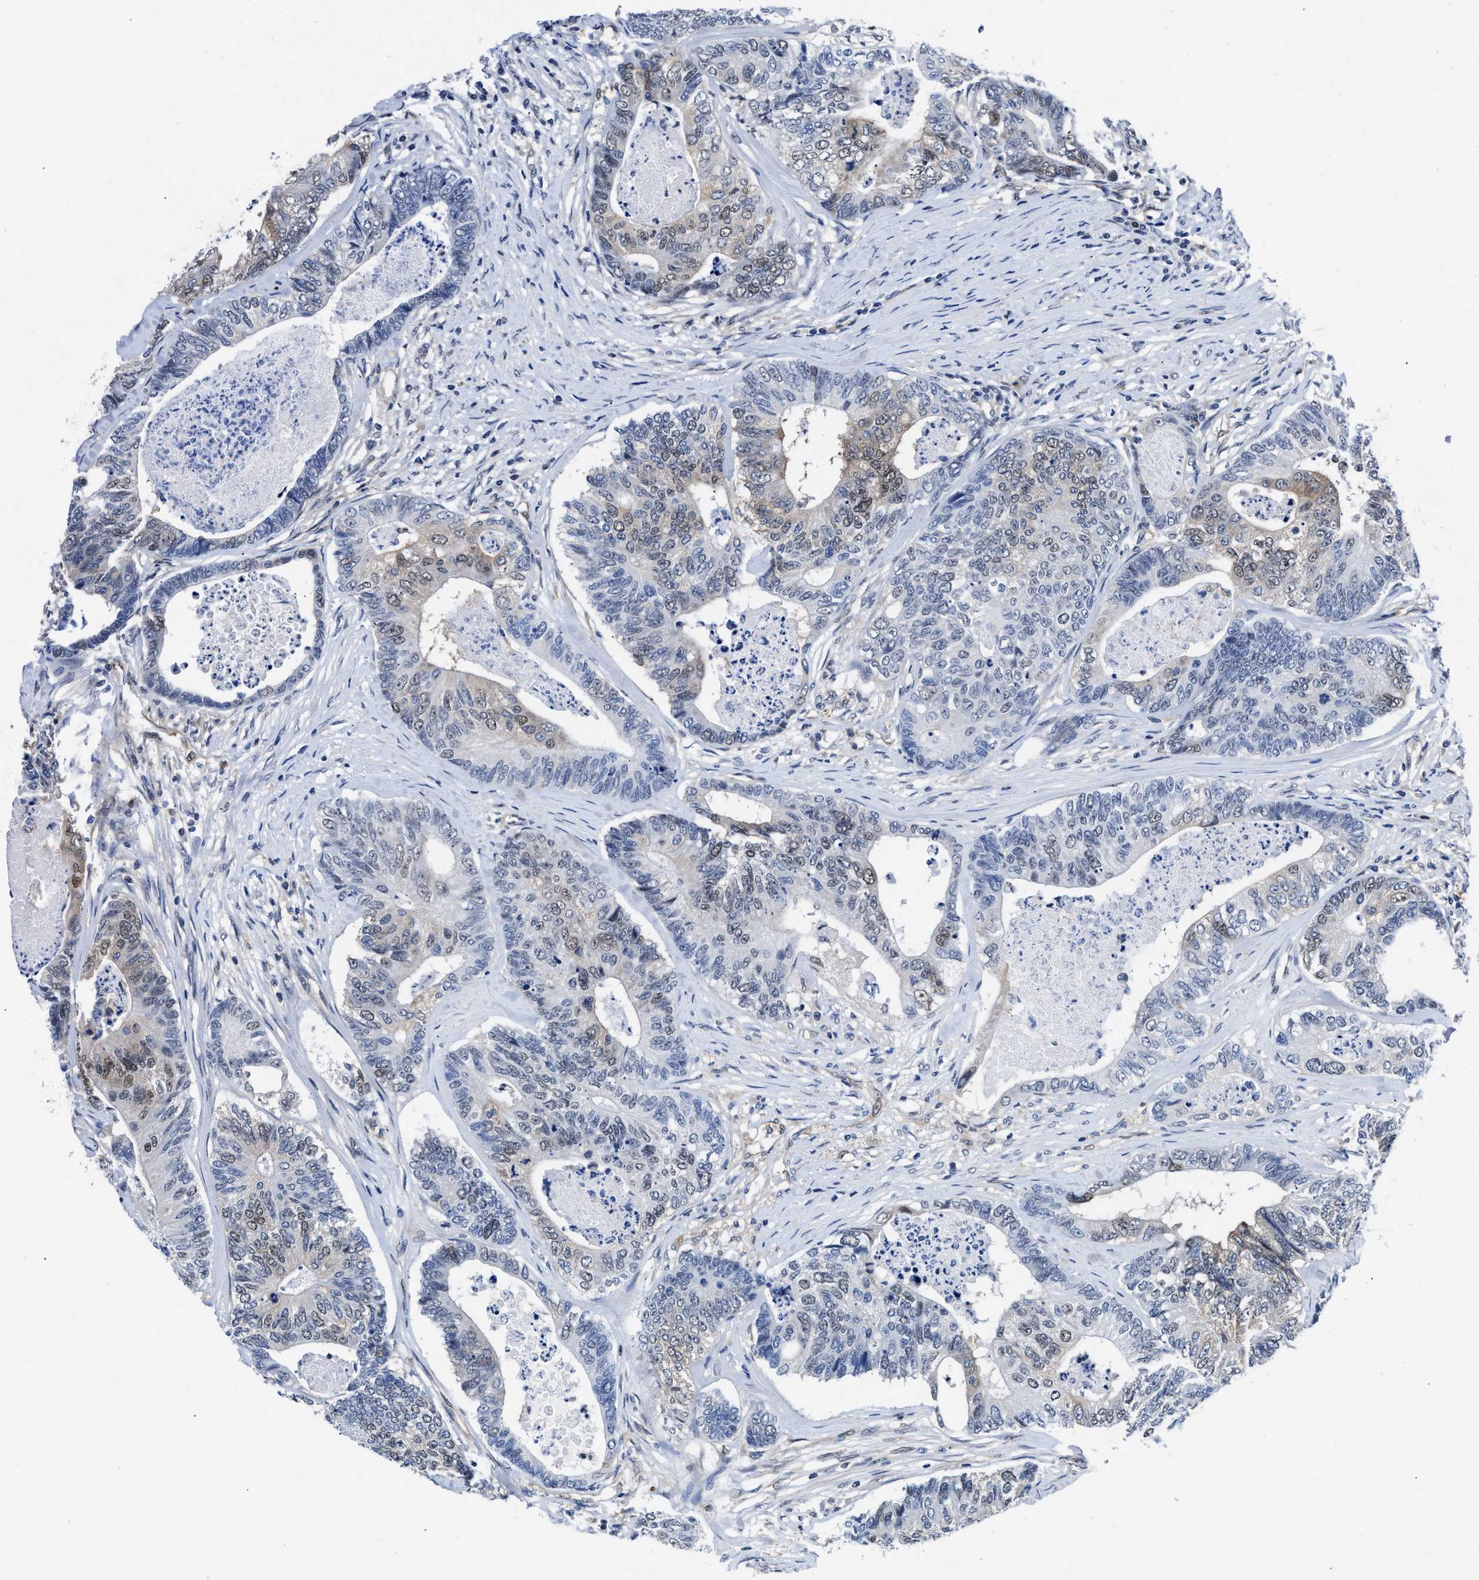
{"staining": {"intensity": "weak", "quantity": "<25%", "location": "cytoplasmic/membranous,nuclear"}, "tissue": "colorectal cancer", "cell_type": "Tumor cells", "image_type": "cancer", "snomed": [{"axis": "morphology", "description": "Adenocarcinoma, NOS"}, {"axis": "topography", "description": "Colon"}], "caption": "Tumor cells are negative for brown protein staining in adenocarcinoma (colorectal).", "gene": "ACLY", "patient": {"sex": "female", "age": 67}}